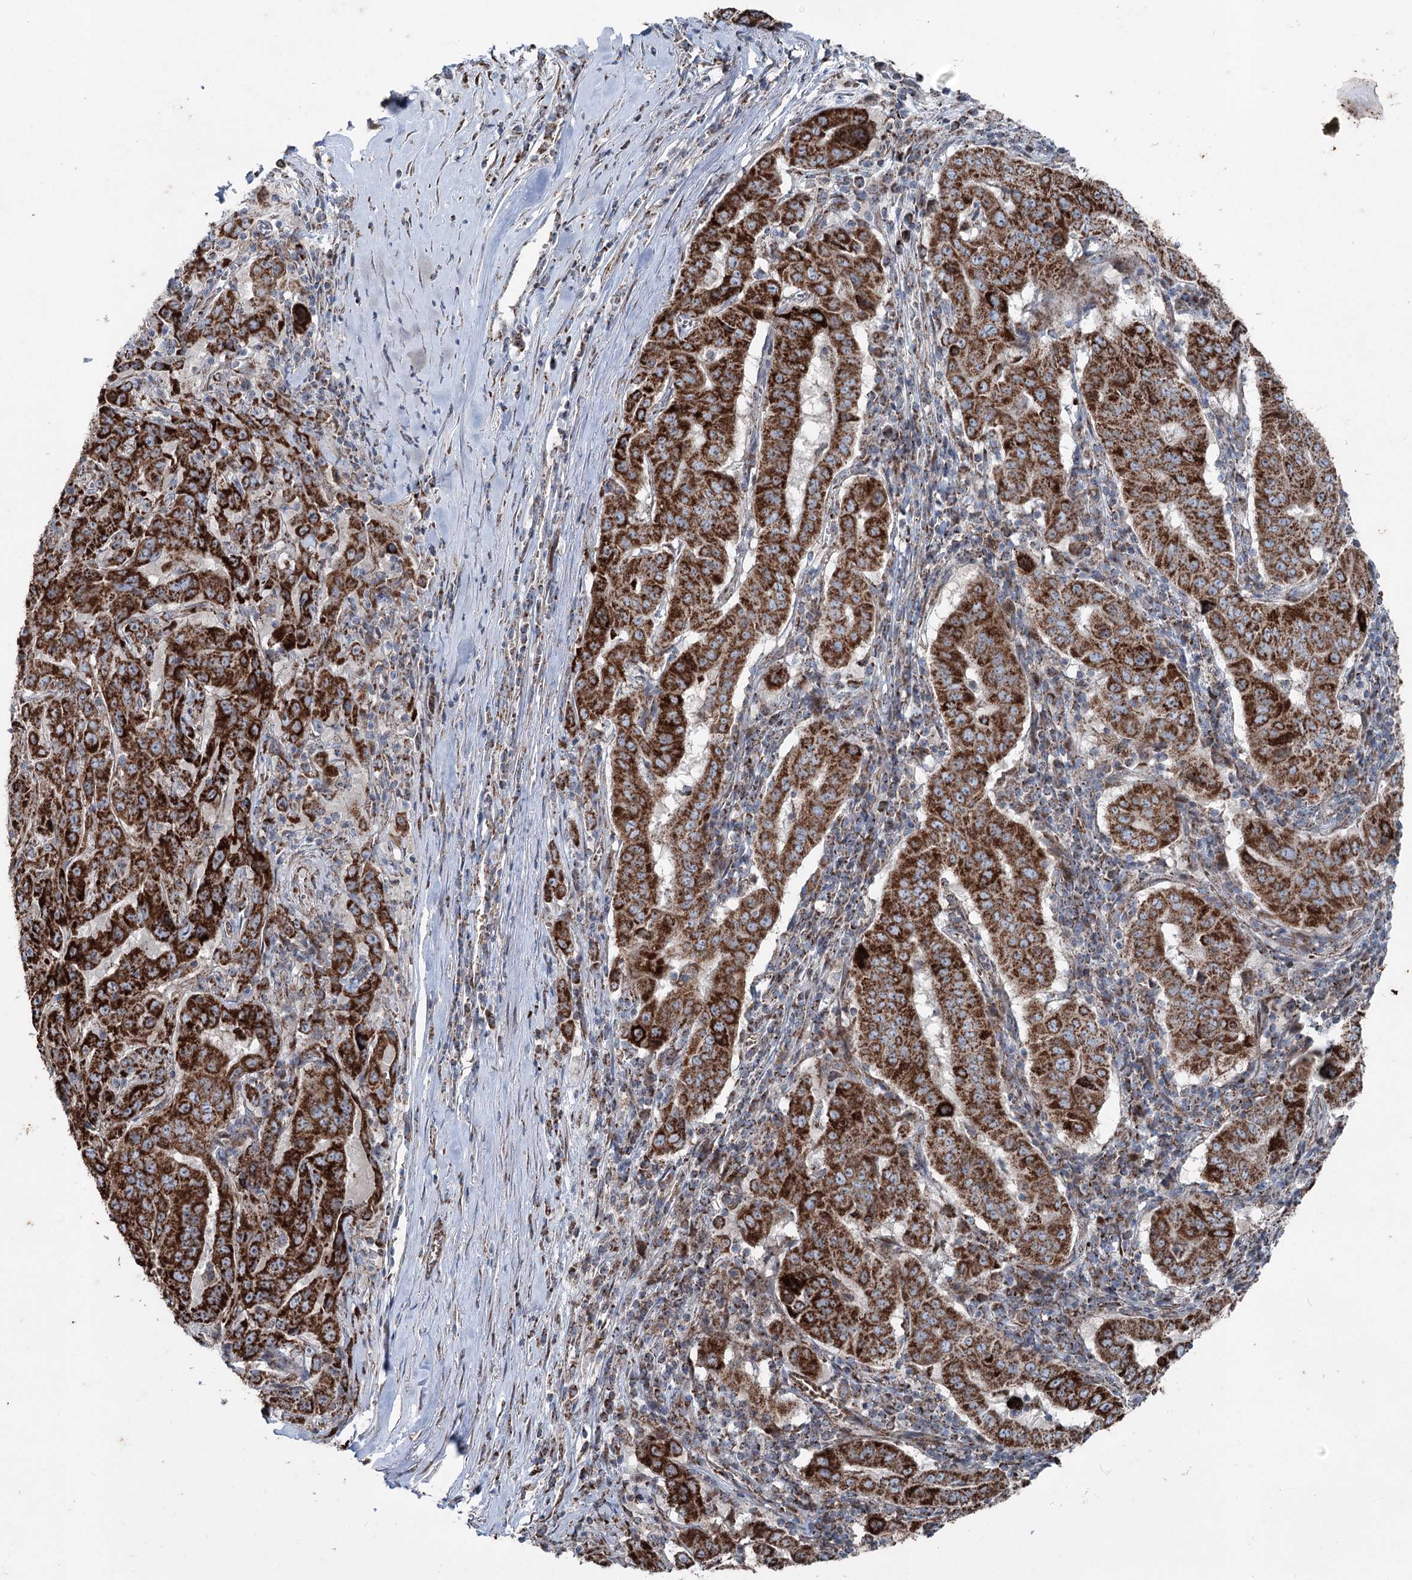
{"staining": {"intensity": "strong", "quantity": ">75%", "location": "cytoplasmic/membranous"}, "tissue": "pancreatic cancer", "cell_type": "Tumor cells", "image_type": "cancer", "snomed": [{"axis": "morphology", "description": "Adenocarcinoma, NOS"}, {"axis": "topography", "description": "Pancreas"}], "caption": "Immunohistochemical staining of pancreatic adenocarcinoma exhibits strong cytoplasmic/membranous protein expression in approximately >75% of tumor cells.", "gene": "UCN3", "patient": {"sex": "male", "age": 63}}